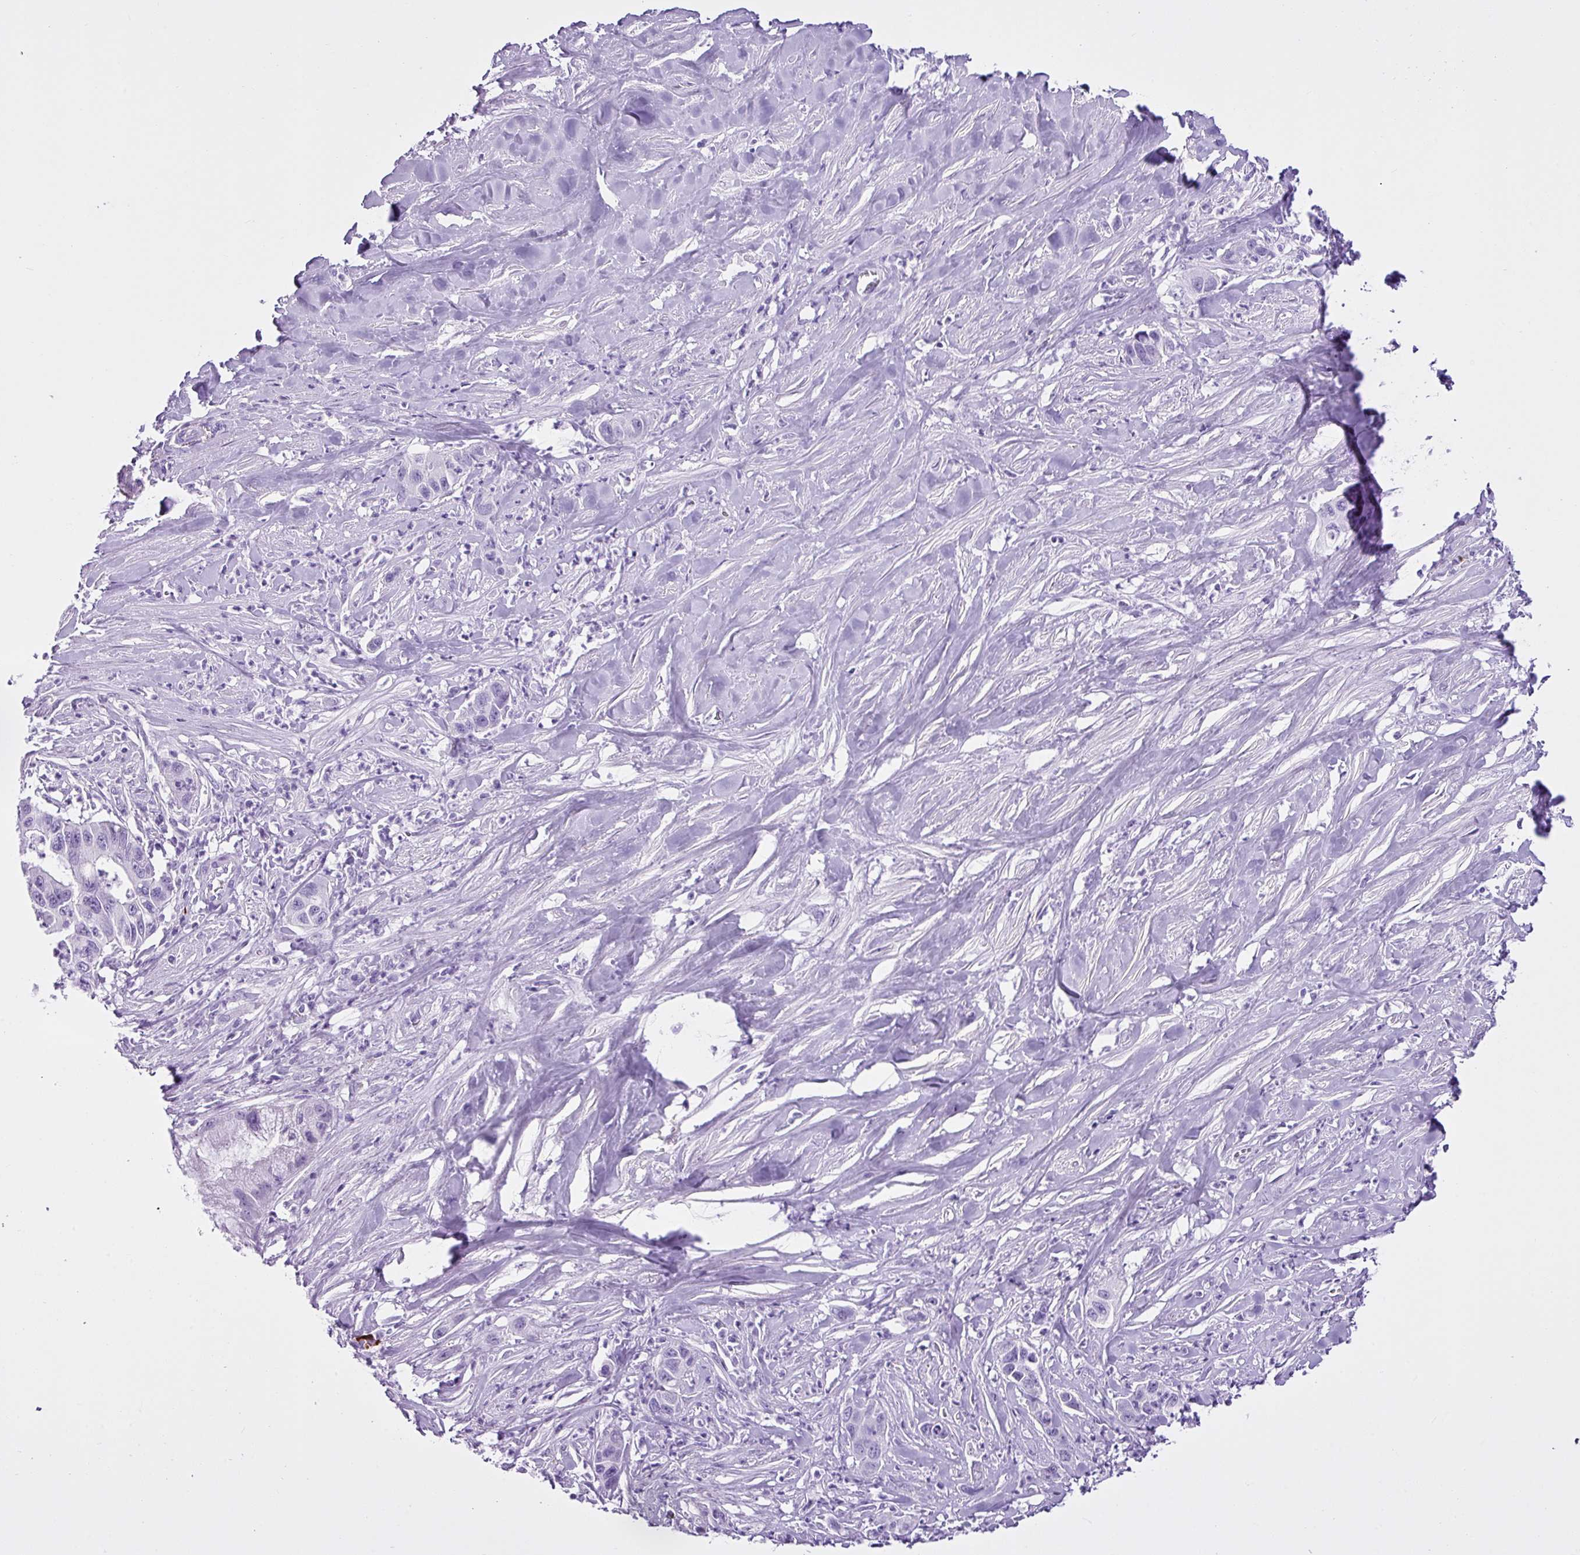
{"staining": {"intensity": "negative", "quantity": "none", "location": "none"}, "tissue": "pancreatic cancer", "cell_type": "Tumor cells", "image_type": "cancer", "snomed": [{"axis": "morphology", "description": "Adenocarcinoma, NOS"}, {"axis": "topography", "description": "Pancreas"}], "caption": "Tumor cells are negative for brown protein staining in adenocarcinoma (pancreatic). (DAB IHC visualized using brightfield microscopy, high magnification).", "gene": "LILRB4", "patient": {"sex": "male", "age": 73}}